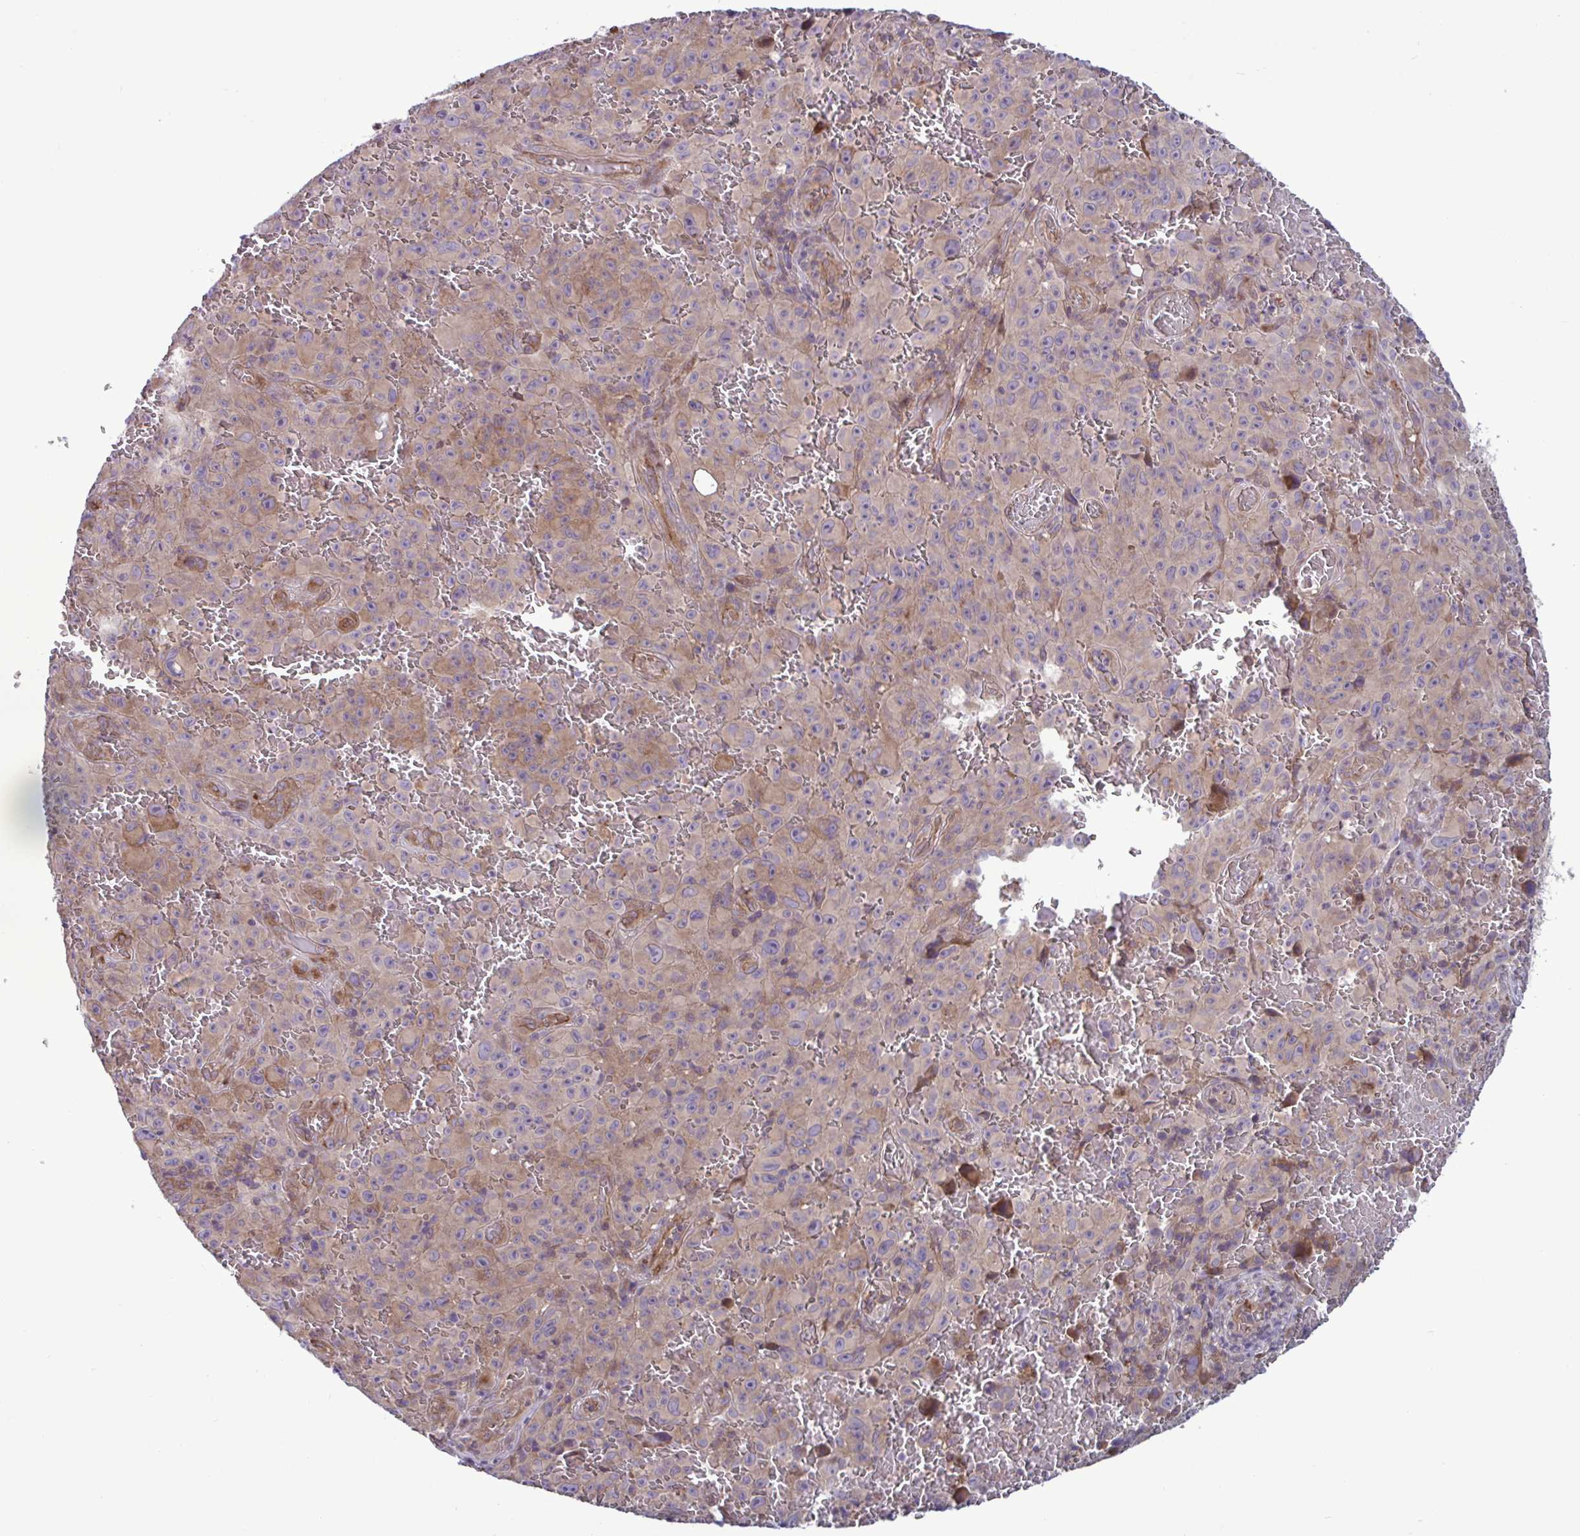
{"staining": {"intensity": "moderate", "quantity": "<25%", "location": "cytoplasmic/membranous"}, "tissue": "melanoma", "cell_type": "Tumor cells", "image_type": "cancer", "snomed": [{"axis": "morphology", "description": "Malignant melanoma, NOS"}, {"axis": "topography", "description": "Skin"}], "caption": "Protein analysis of melanoma tissue displays moderate cytoplasmic/membranous positivity in about <25% of tumor cells.", "gene": "GLTP", "patient": {"sex": "female", "age": 82}}